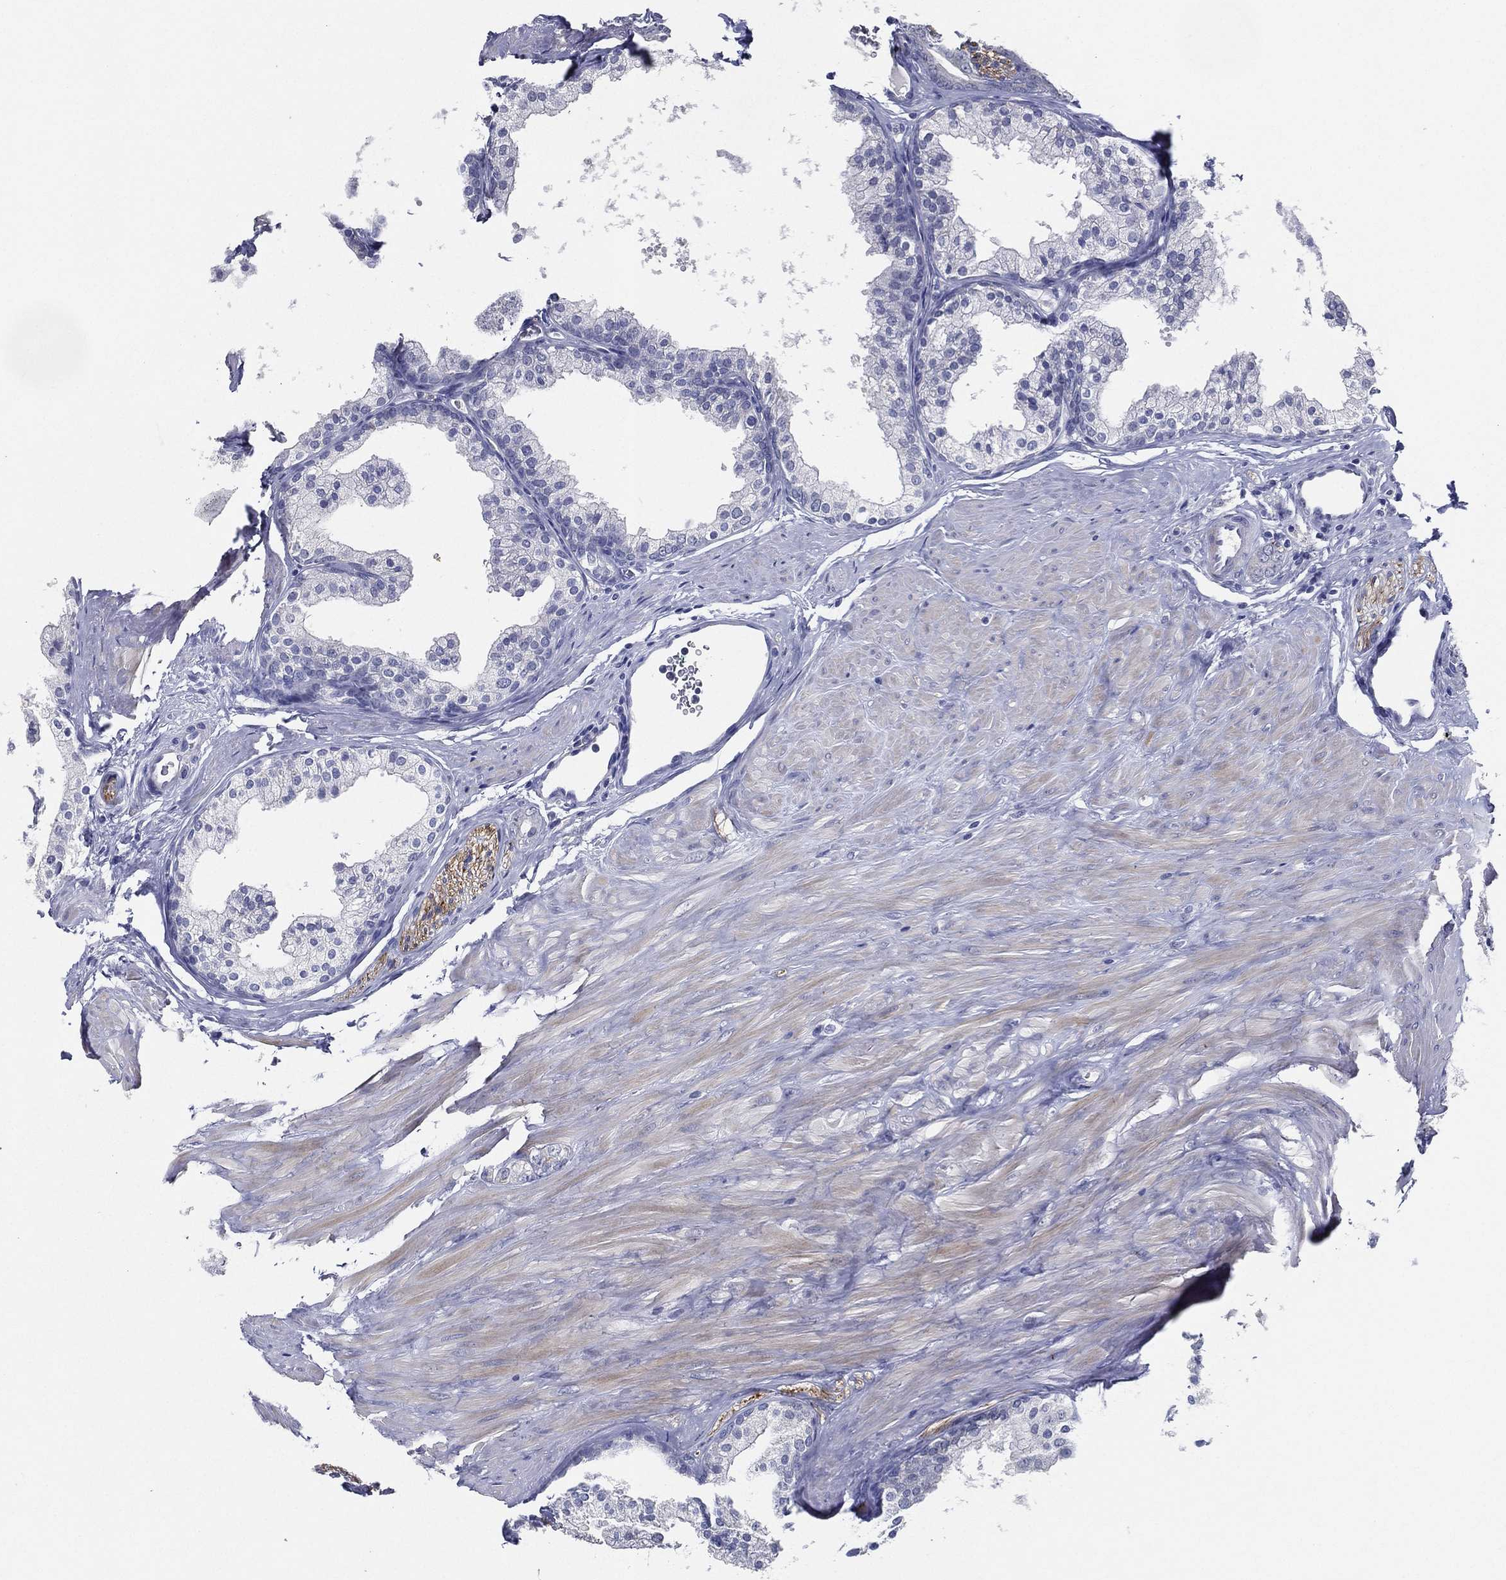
{"staining": {"intensity": "negative", "quantity": "none", "location": "none"}, "tissue": "prostate cancer", "cell_type": "Tumor cells", "image_type": "cancer", "snomed": [{"axis": "morphology", "description": "Adenocarcinoma, NOS"}, {"axis": "topography", "description": "Prostate"}], "caption": "This is an immunohistochemistry (IHC) histopathology image of human prostate cancer. There is no positivity in tumor cells.", "gene": "SLC13A4", "patient": {"sex": "male", "age": 55}}